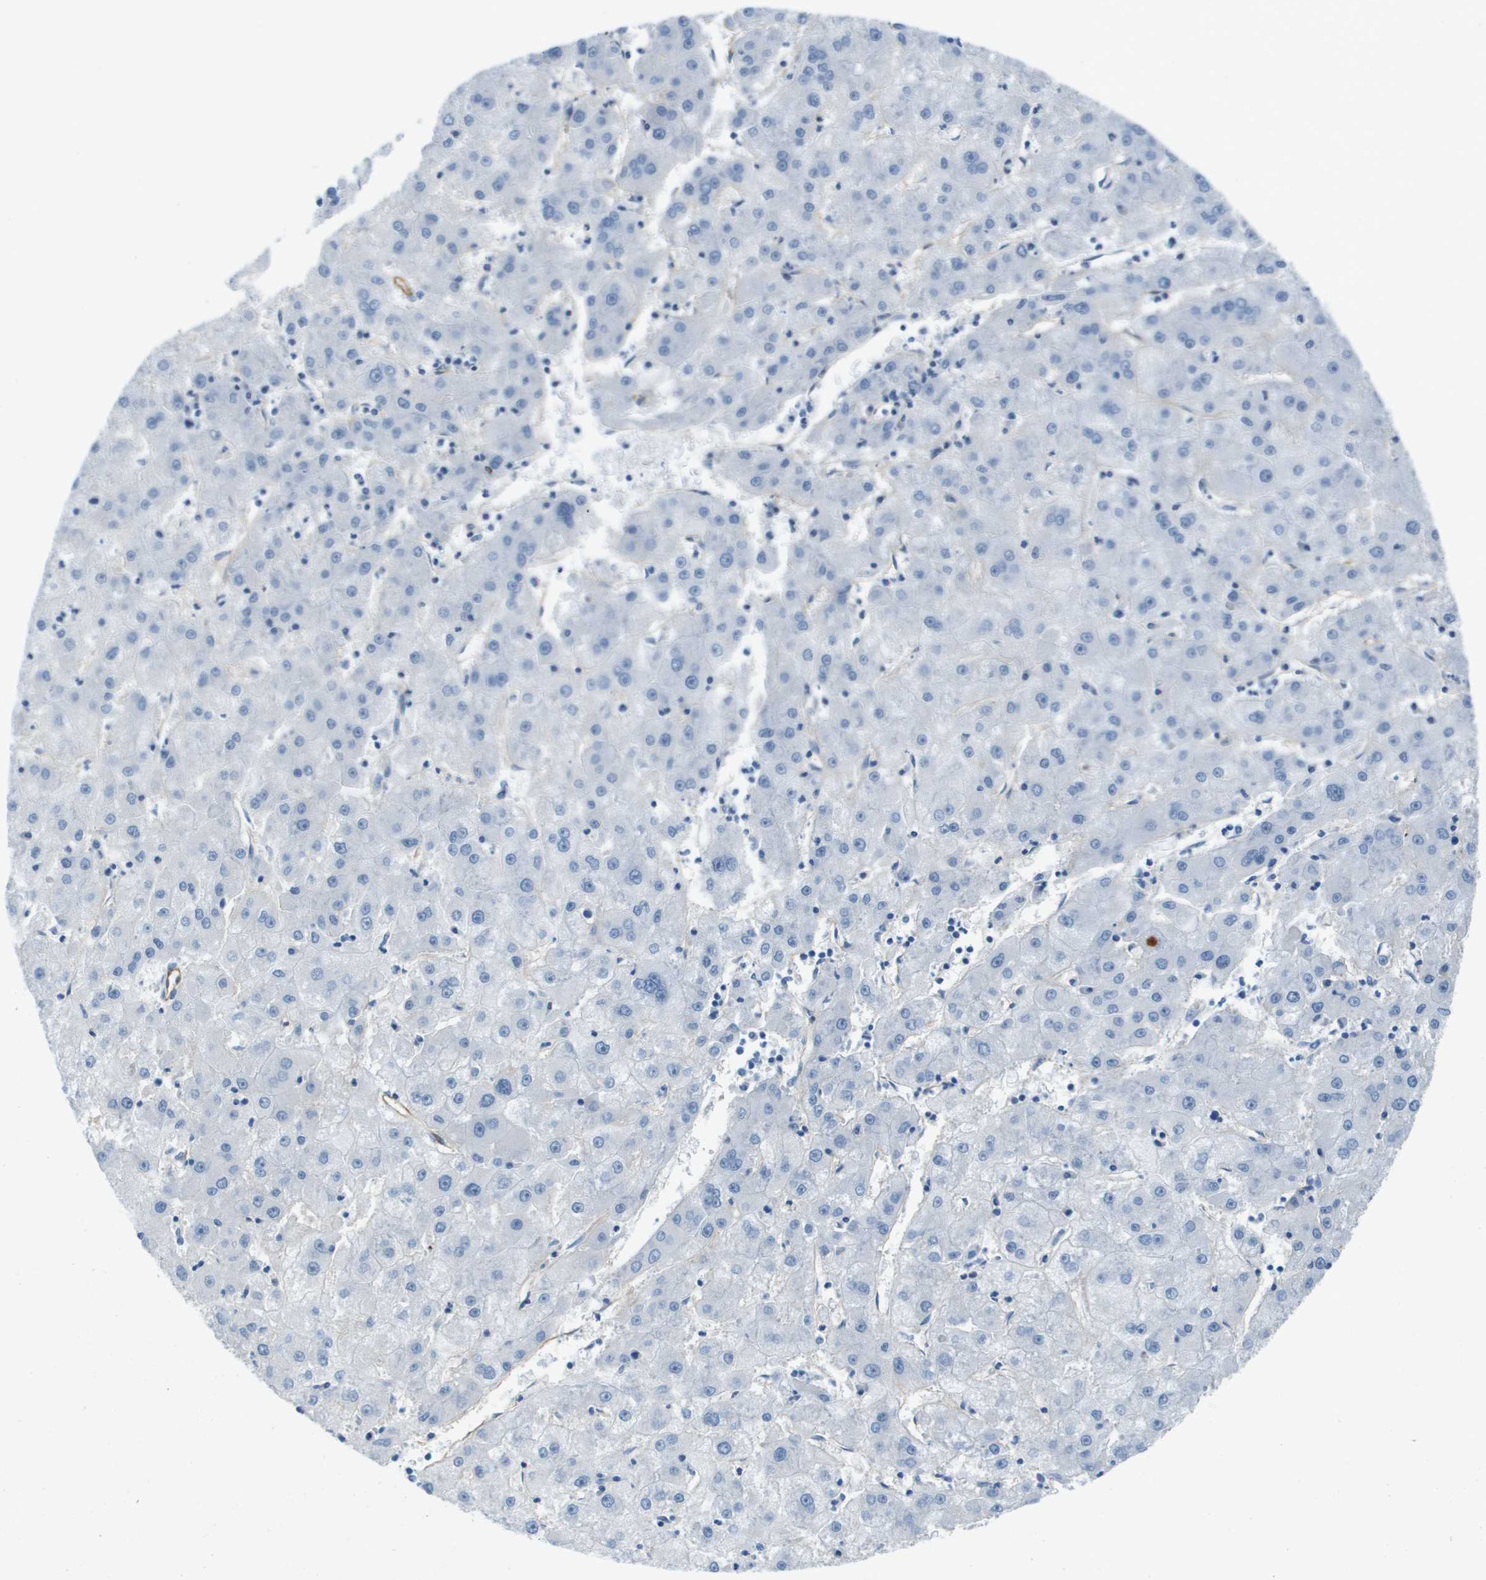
{"staining": {"intensity": "negative", "quantity": "none", "location": "none"}, "tissue": "liver cancer", "cell_type": "Tumor cells", "image_type": "cancer", "snomed": [{"axis": "morphology", "description": "Carcinoma, Hepatocellular, NOS"}, {"axis": "topography", "description": "Liver"}], "caption": "IHC of liver cancer displays no expression in tumor cells.", "gene": "ITGA6", "patient": {"sex": "male", "age": 72}}